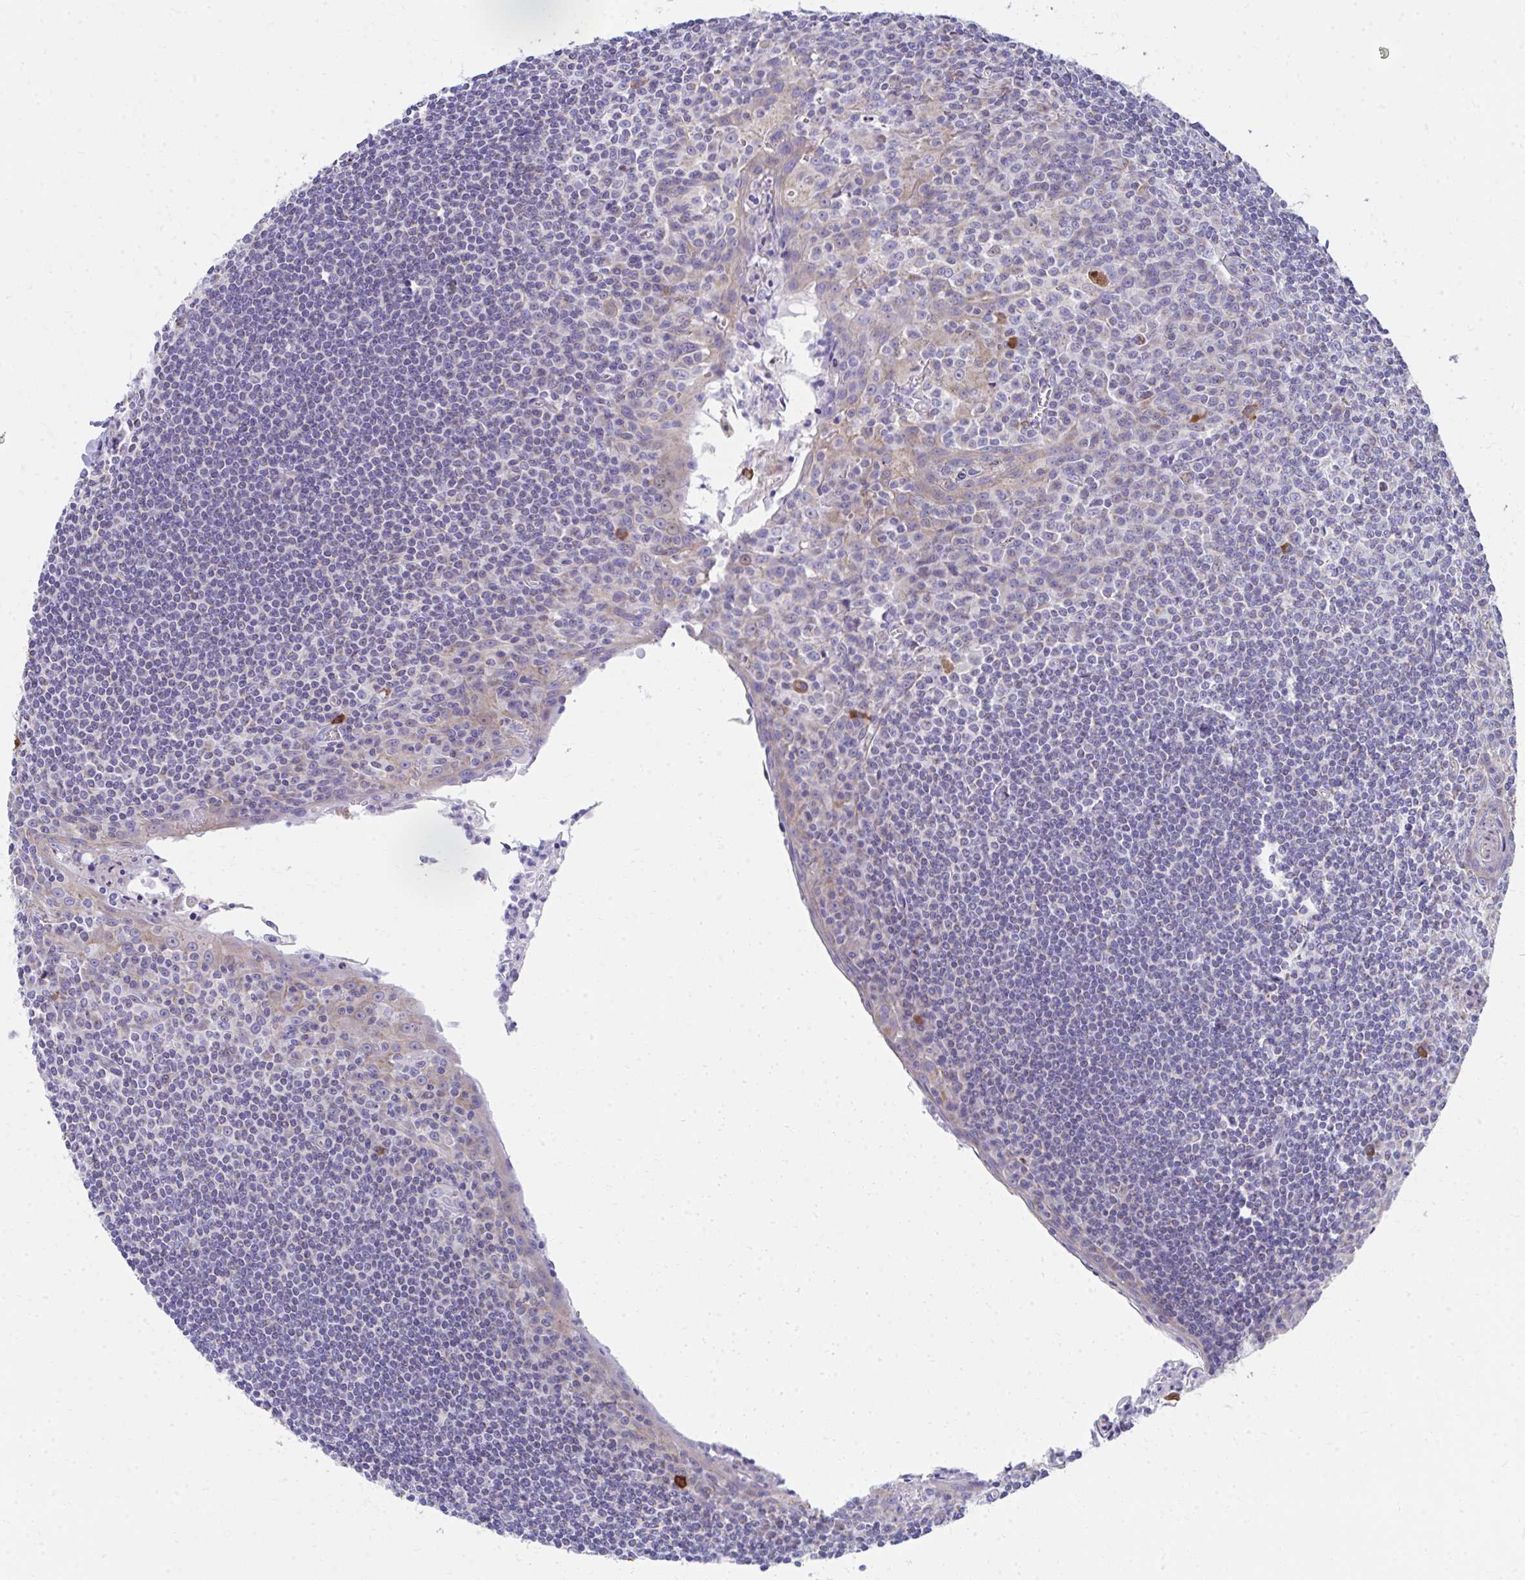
{"staining": {"intensity": "moderate", "quantity": "<25%", "location": "cytoplasmic/membranous"}, "tissue": "tonsil", "cell_type": "Germinal center cells", "image_type": "normal", "snomed": [{"axis": "morphology", "description": "Normal tissue, NOS"}, {"axis": "topography", "description": "Tonsil"}], "caption": "Protein expression by immunohistochemistry (IHC) demonstrates moderate cytoplasmic/membranous positivity in about <25% of germinal center cells in benign tonsil. Nuclei are stained in blue.", "gene": "IL37", "patient": {"sex": "male", "age": 27}}